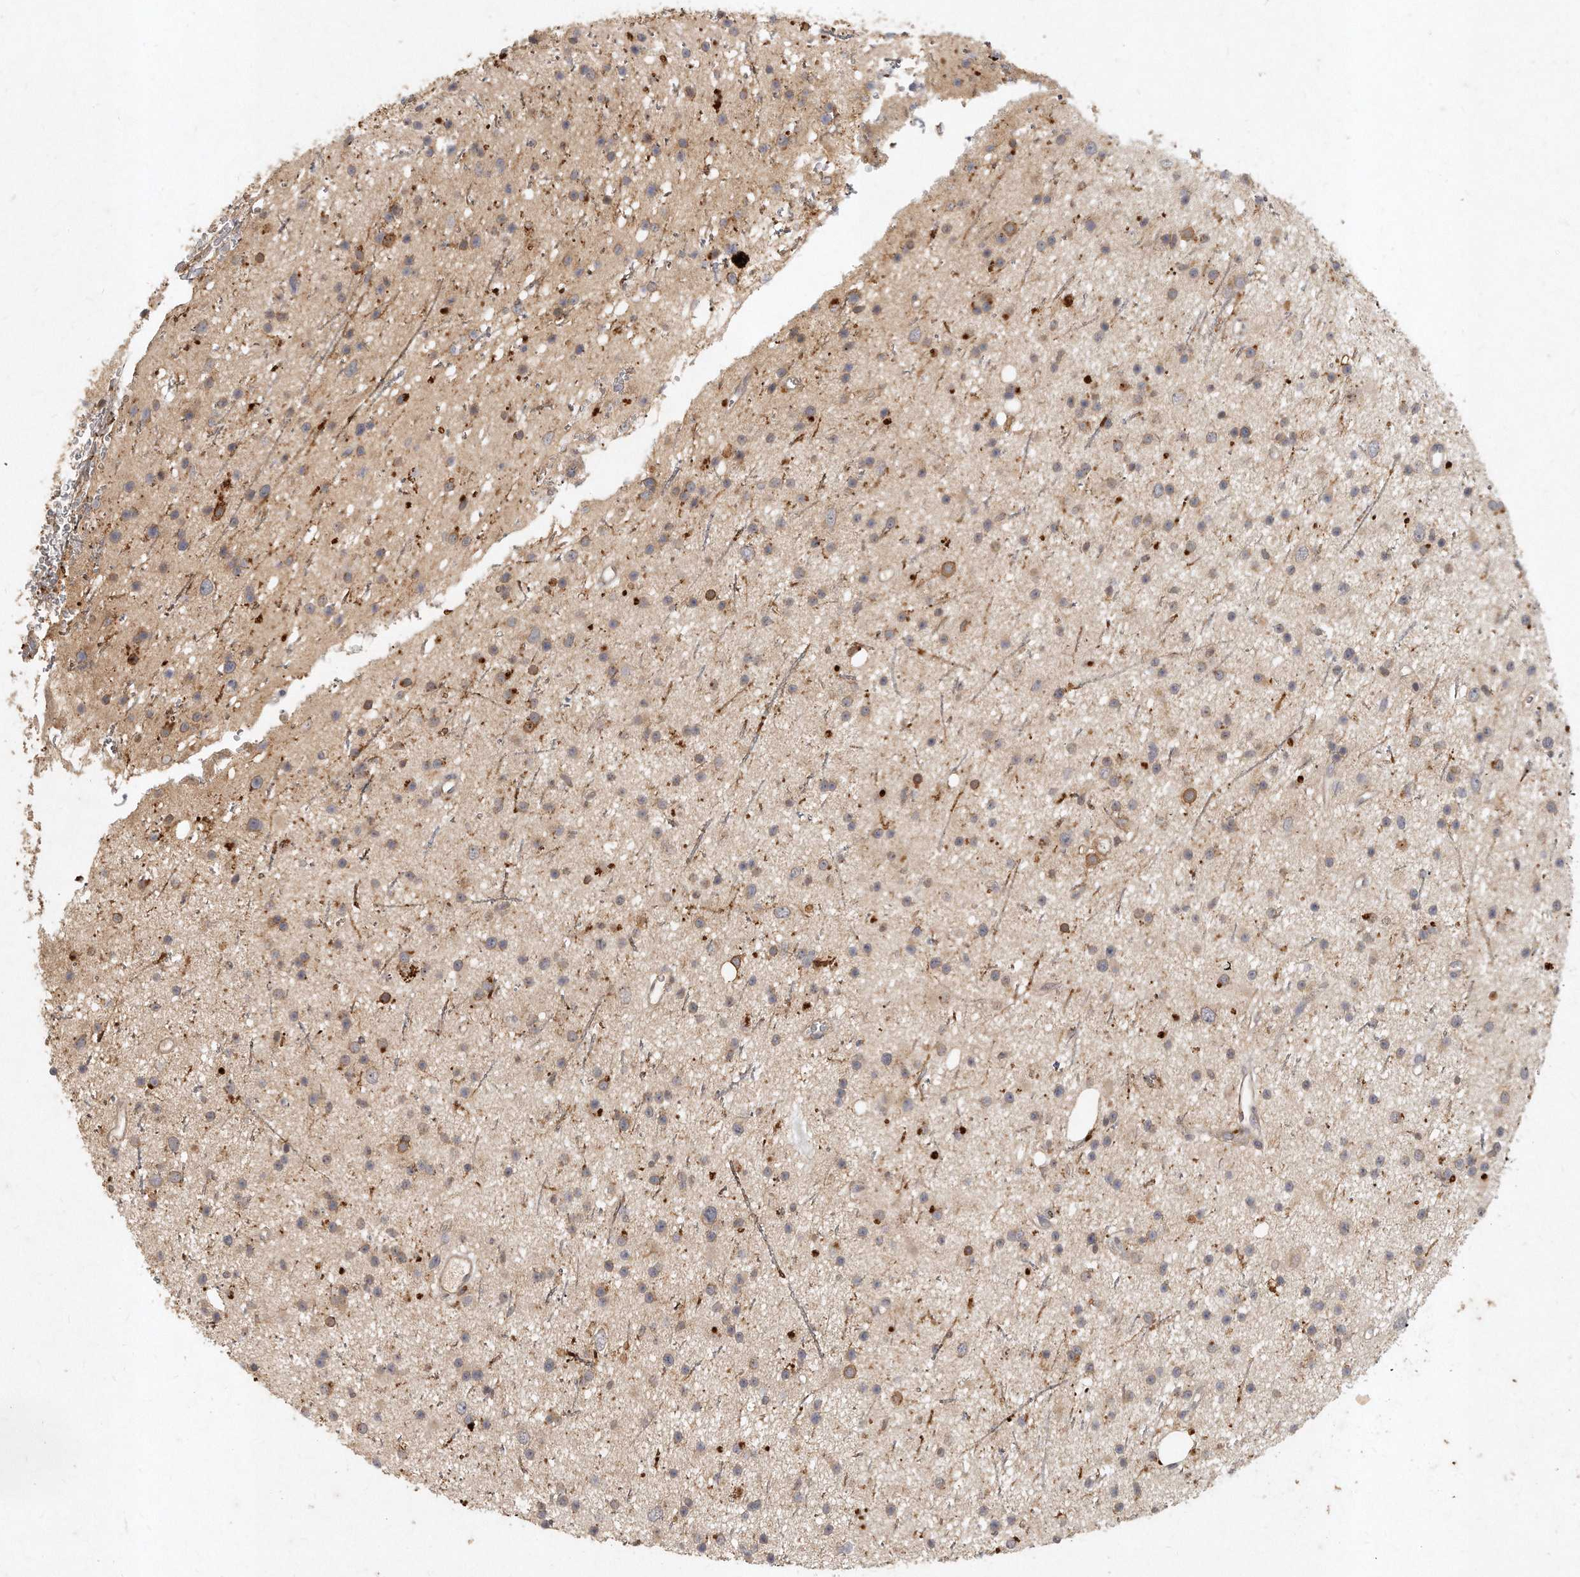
{"staining": {"intensity": "moderate", "quantity": "25%-75%", "location": "cytoplasmic/membranous"}, "tissue": "glioma", "cell_type": "Tumor cells", "image_type": "cancer", "snomed": [{"axis": "morphology", "description": "Glioma, malignant, Low grade"}, {"axis": "topography", "description": "Cerebral cortex"}], "caption": "Approximately 25%-75% of tumor cells in glioma show moderate cytoplasmic/membranous protein staining as visualized by brown immunohistochemical staining.", "gene": "LGALS8", "patient": {"sex": "female", "age": 39}}